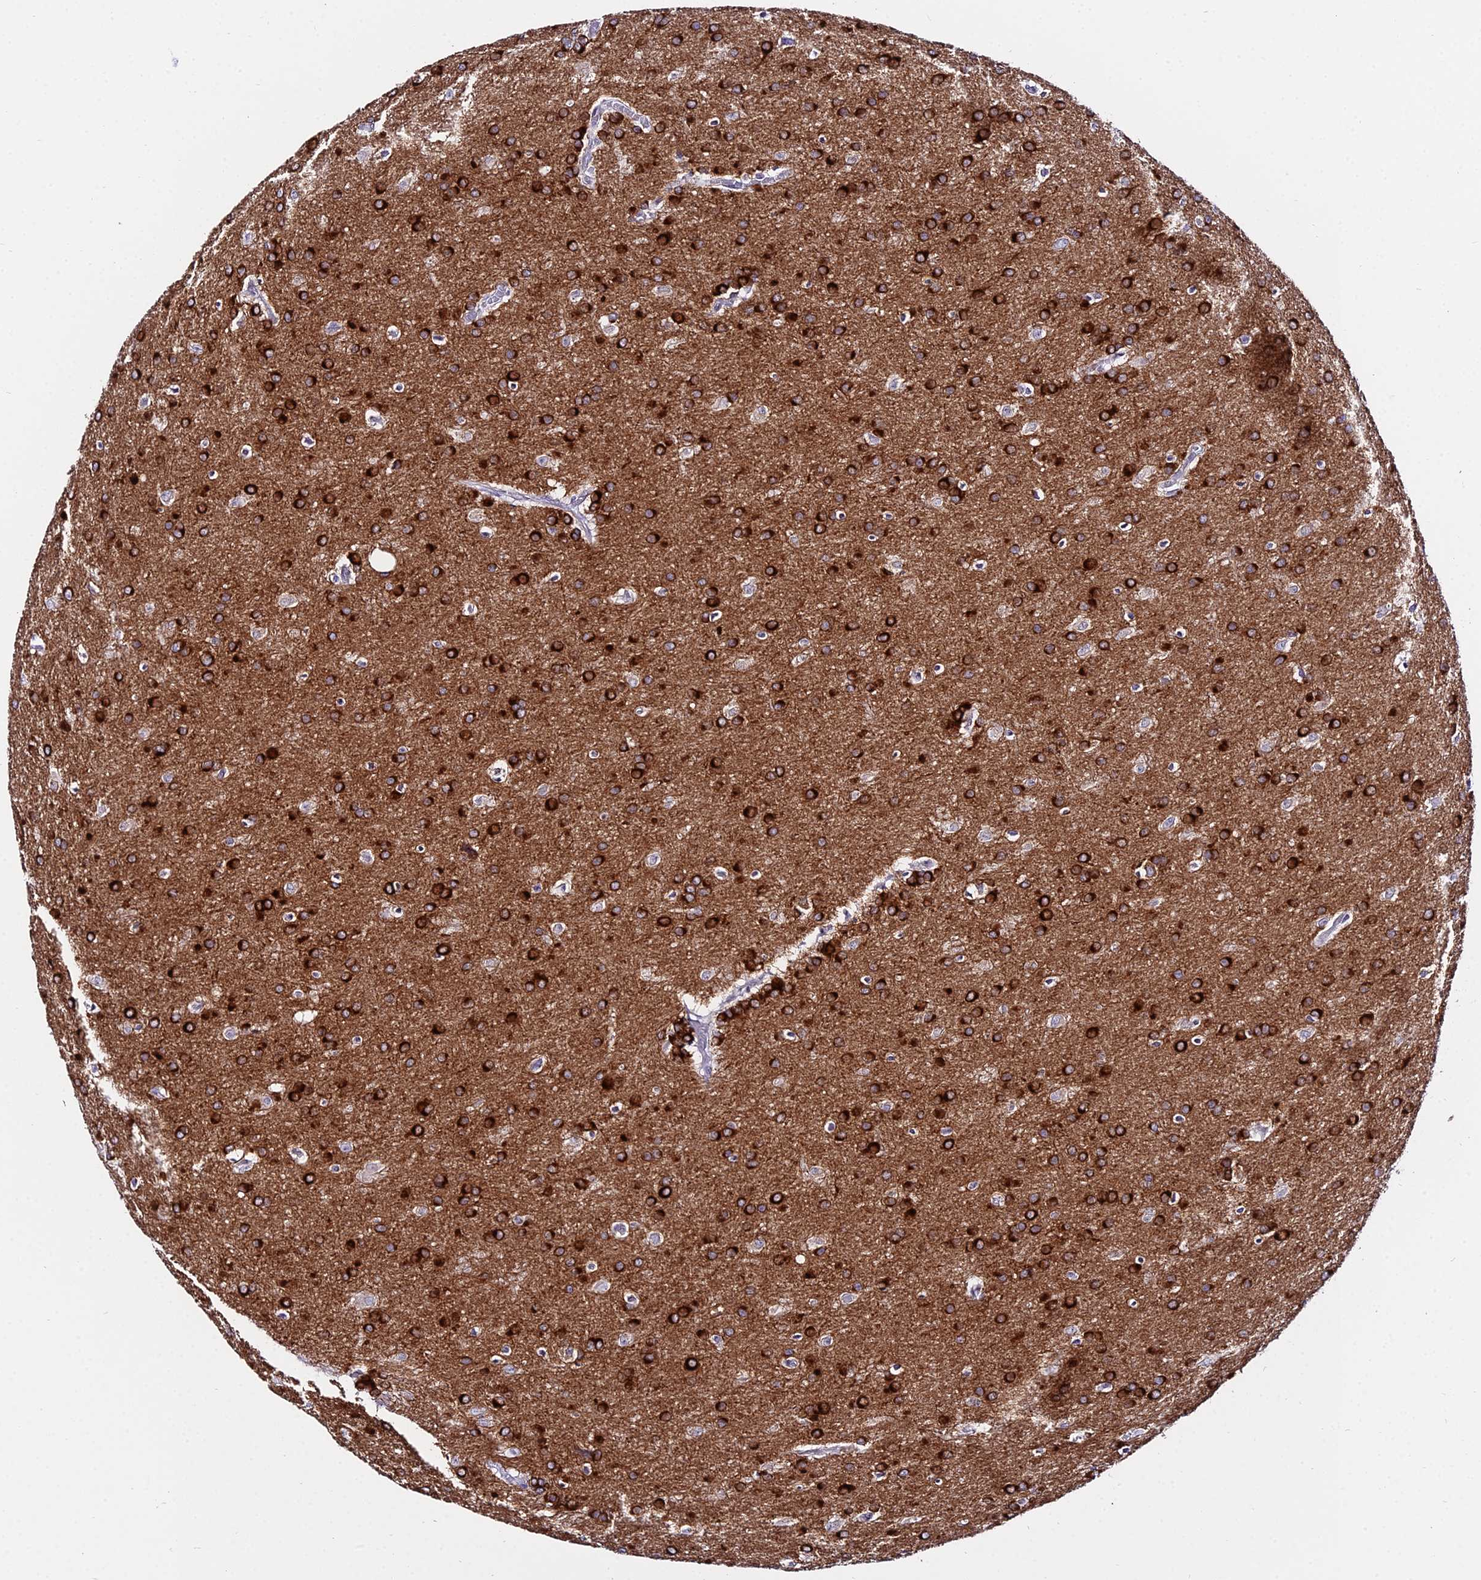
{"staining": {"intensity": "strong", "quantity": ">75%", "location": "cytoplasmic/membranous"}, "tissue": "glioma", "cell_type": "Tumor cells", "image_type": "cancer", "snomed": [{"axis": "morphology", "description": "Glioma, malignant, Low grade"}, {"axis": "topography", "description": "Brain"}], "caption": "Glioma stained with immunohistochemistry (IHC) demonstrates strong cytoplasmic/membranous expression in about >75% of tumor cells.", "gene": "ATG16L2", "patient": {"sex": "female", "age": 32}}